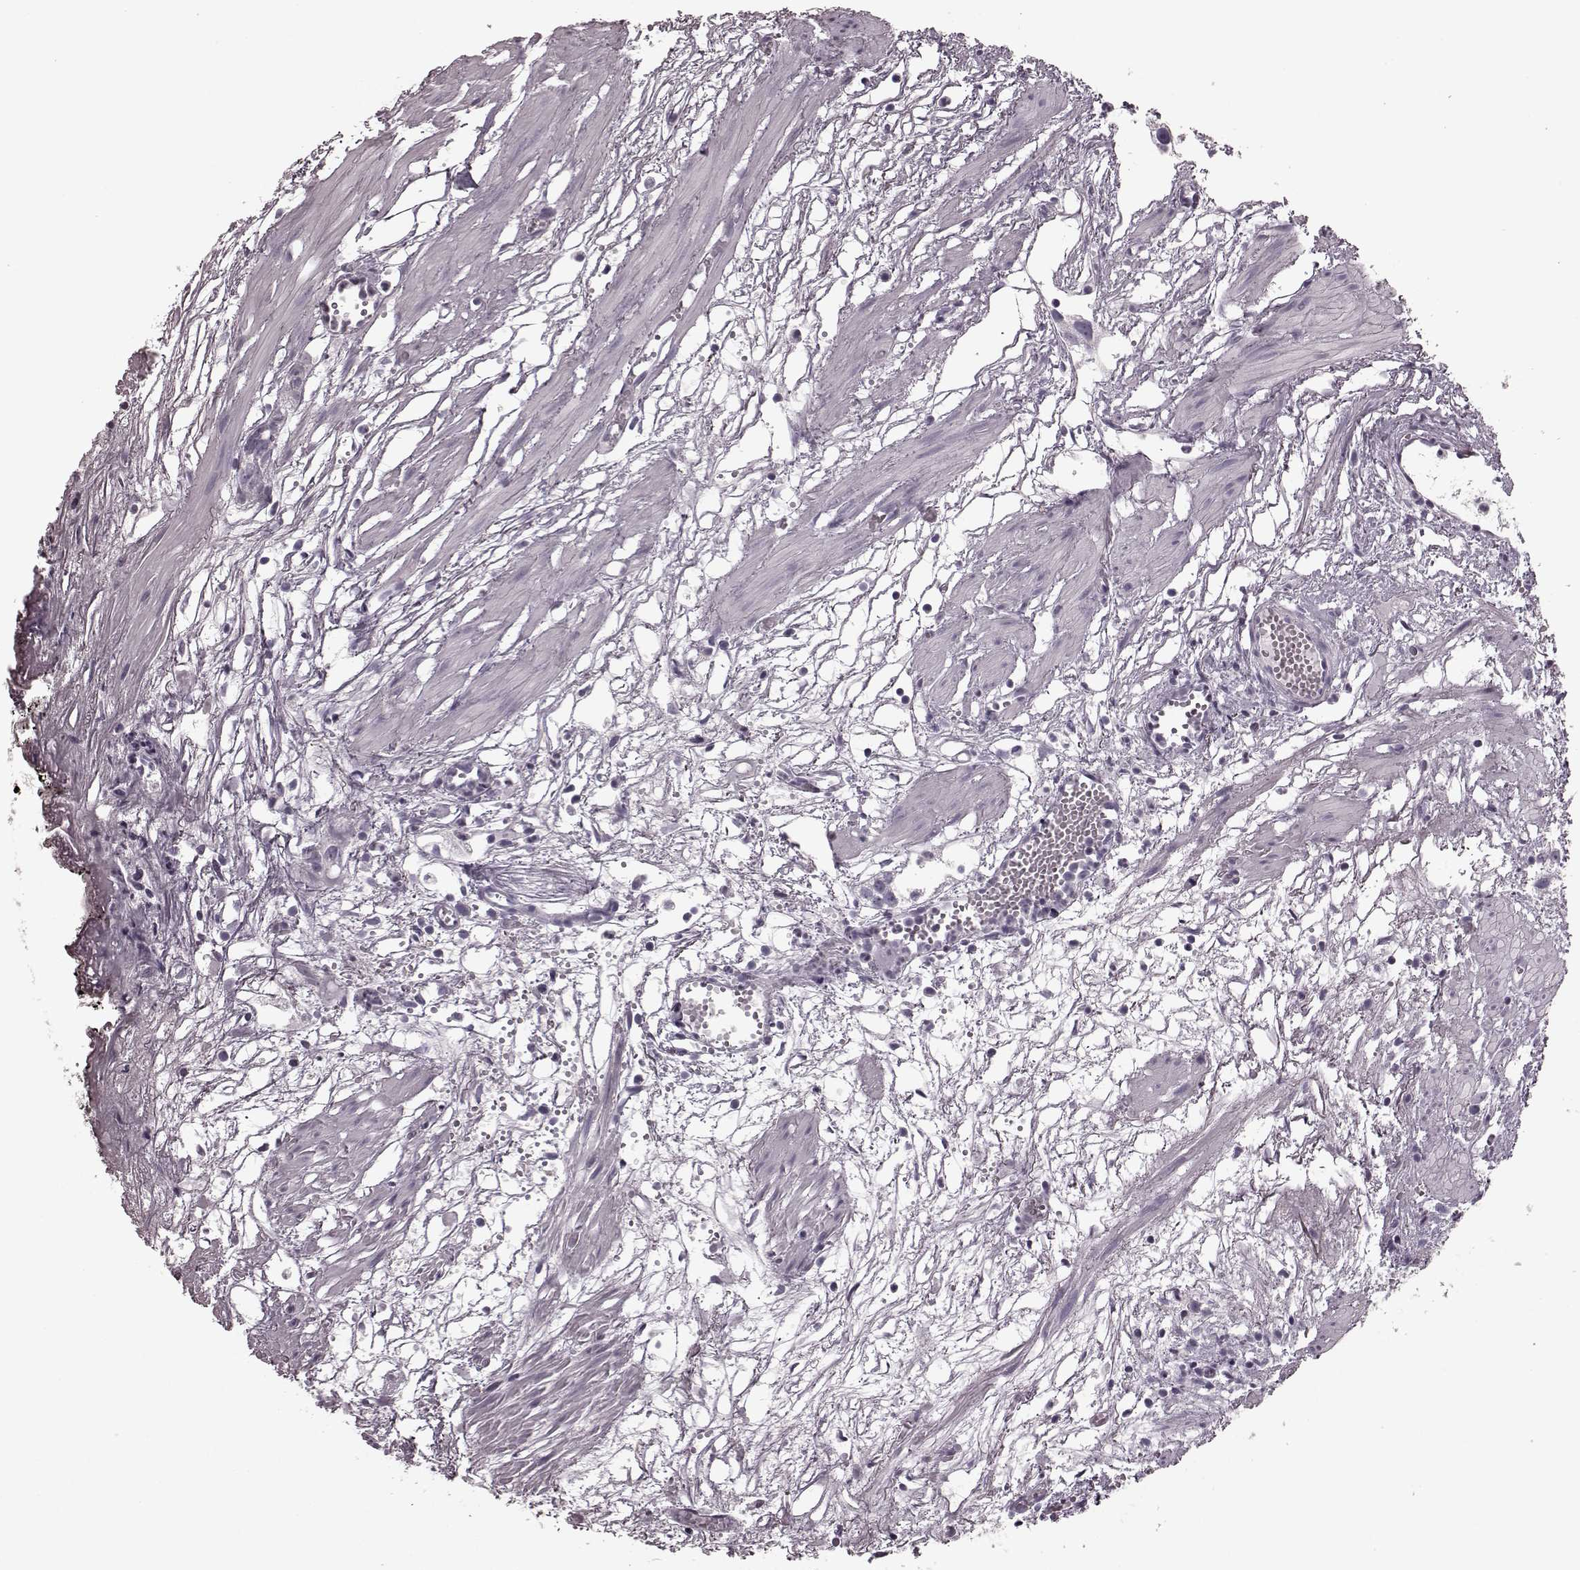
{"staining": {"intensity": "negative", "quantity": "none", "location": "none"}, "tissue": "prostate cancer", "cell_type": "Tumor cells", "image_type": "cancer", "snomed": [{"axis": "morphology", "description": "Adenocarcinoma, High grade"}, {"axis": "topography", "description": "Prostate"}], "caption": "DAB immunohistochemical staining of human prostate cancer displays no significant positivity in tumor cells.", "gene": "TRPM1", "patient": {"sex": "male", "age": 68}}